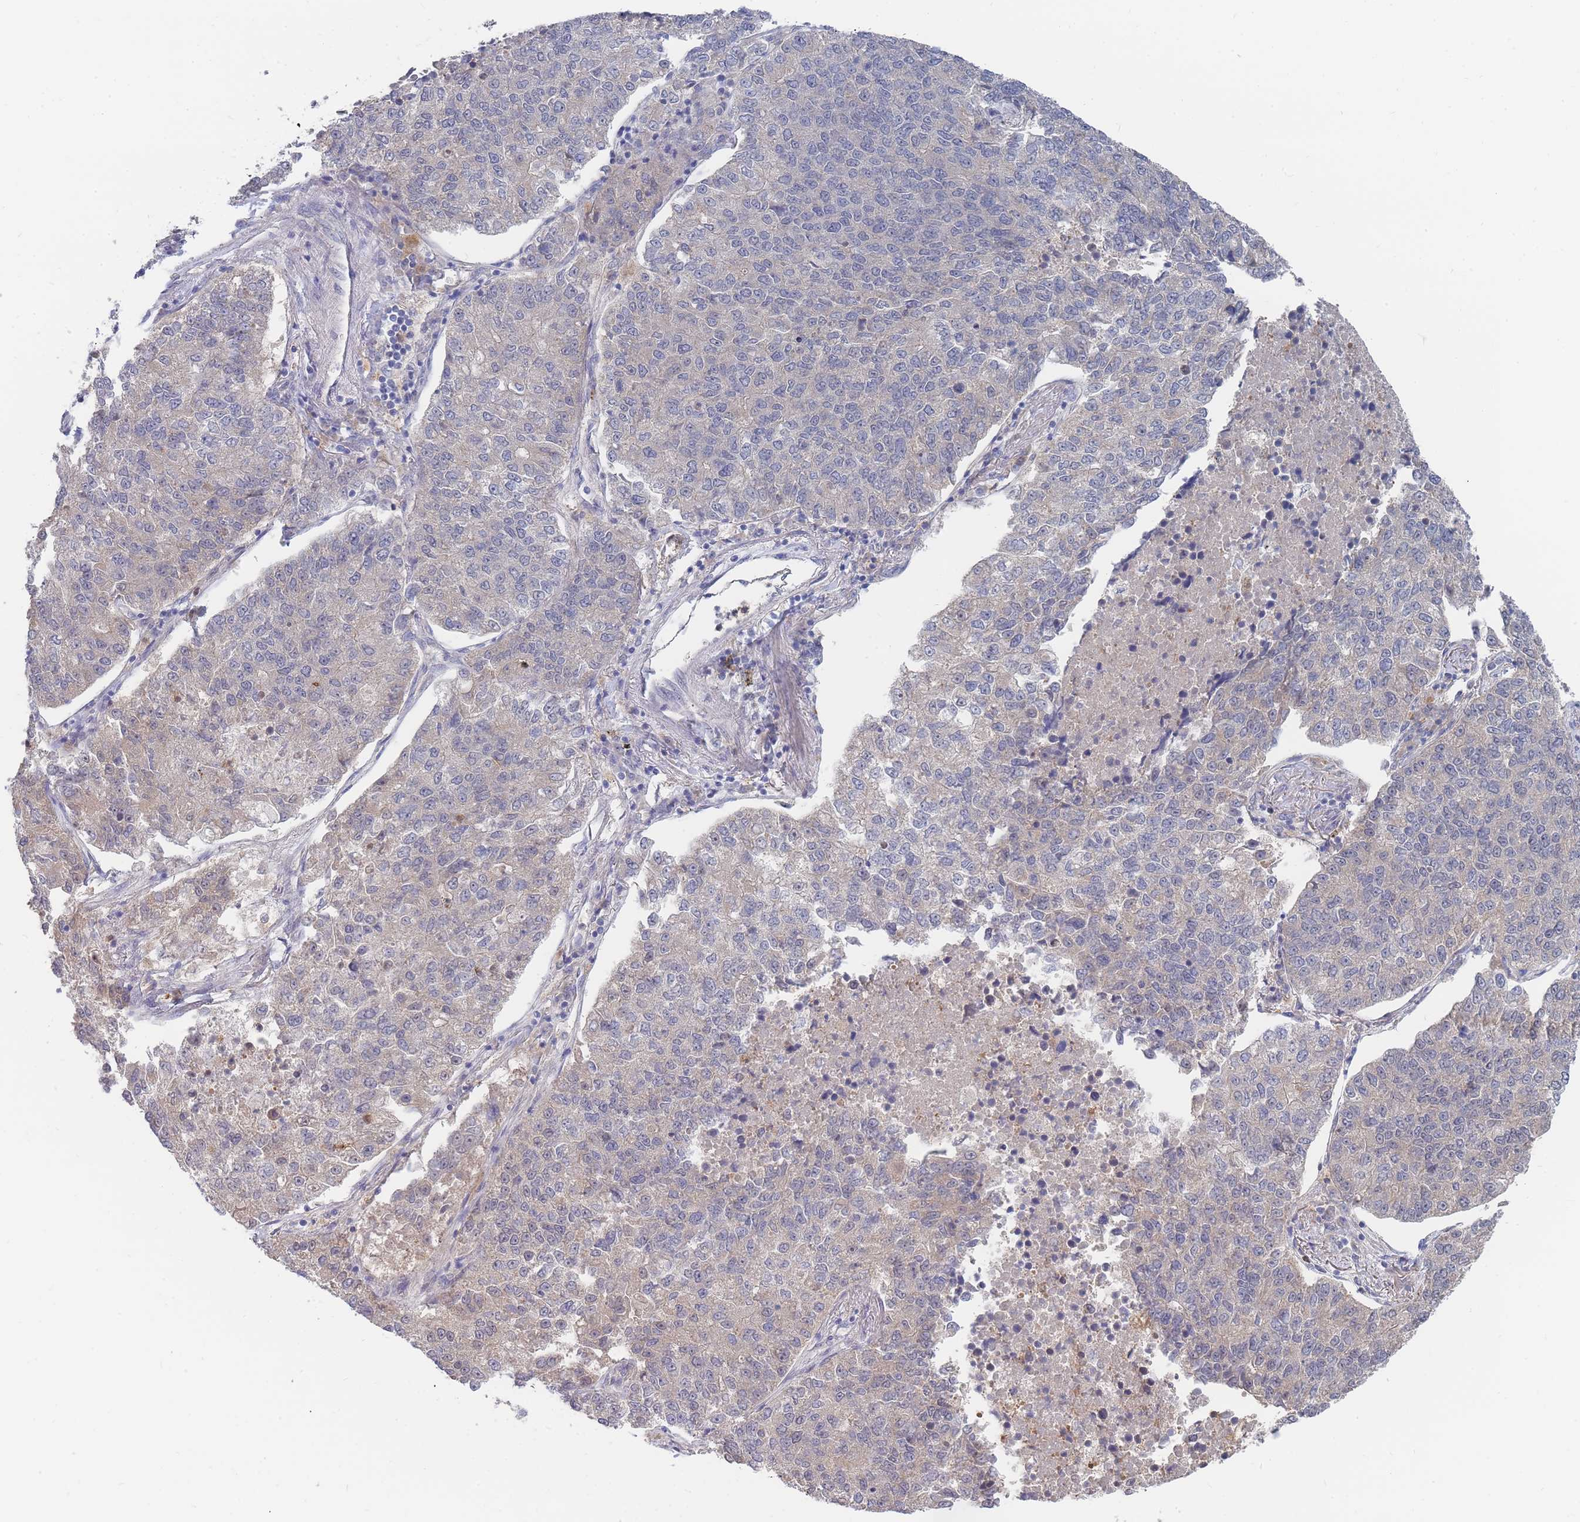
{"staining": {"intensity": "negative", "quantity": "none", "location": "none"}, "tissue": "lung cancer", "cell_type": "Tumor cells", "image_type": "cancer", "snomed": [{"axis": "morphology", "description": "Adenocarcinoma, NOS"}, {"axis": "topography", "description": "Lung"}], "caption": "Immunohistochemistry (IHC) of human lung adenocarcinoma reveals no expression in tumor cells. (DAB (3,3'-diaminobenzidine) IHC, high magnification).", "gene": "NUB1", "patient": {"sex": "male", "age": 49}}